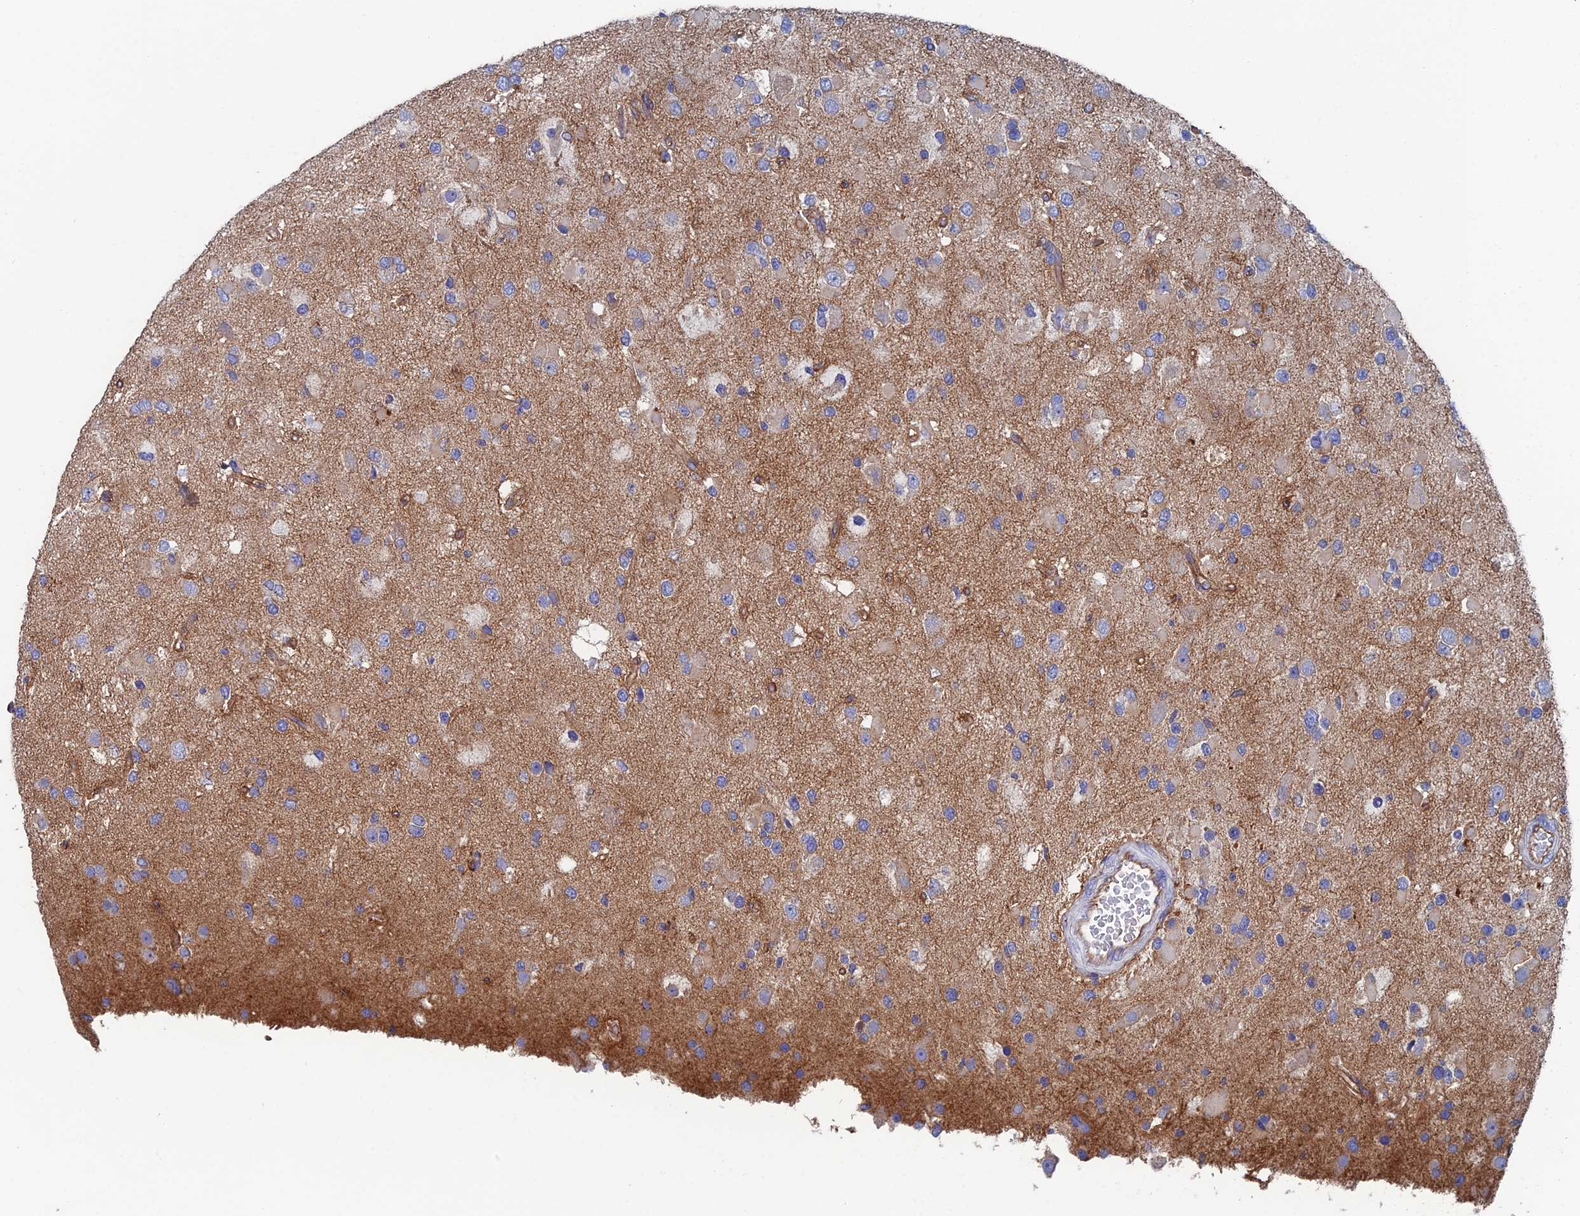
{"staining": {"intensity": "negative", "quantity": "none", "location": "none"}, "tissue": "glioma", "cell_type": "Tumor cells", "image_type": "cancer", "snomed": [{"axis": "morphology", "description": "Glioma, malignant, High grade"}, {"axis": "topography", "description": "Brain"}], "caption": "Tumor cells show no significant protein positivity in glioma. (Stains: DAB immunohistochemistry (IHC) with hematoxylin counter stain, Microscopy: brightfield microscopy at high magnification).", "gene": "SNX11", "patient": {"sex": "male", "age": 53}}